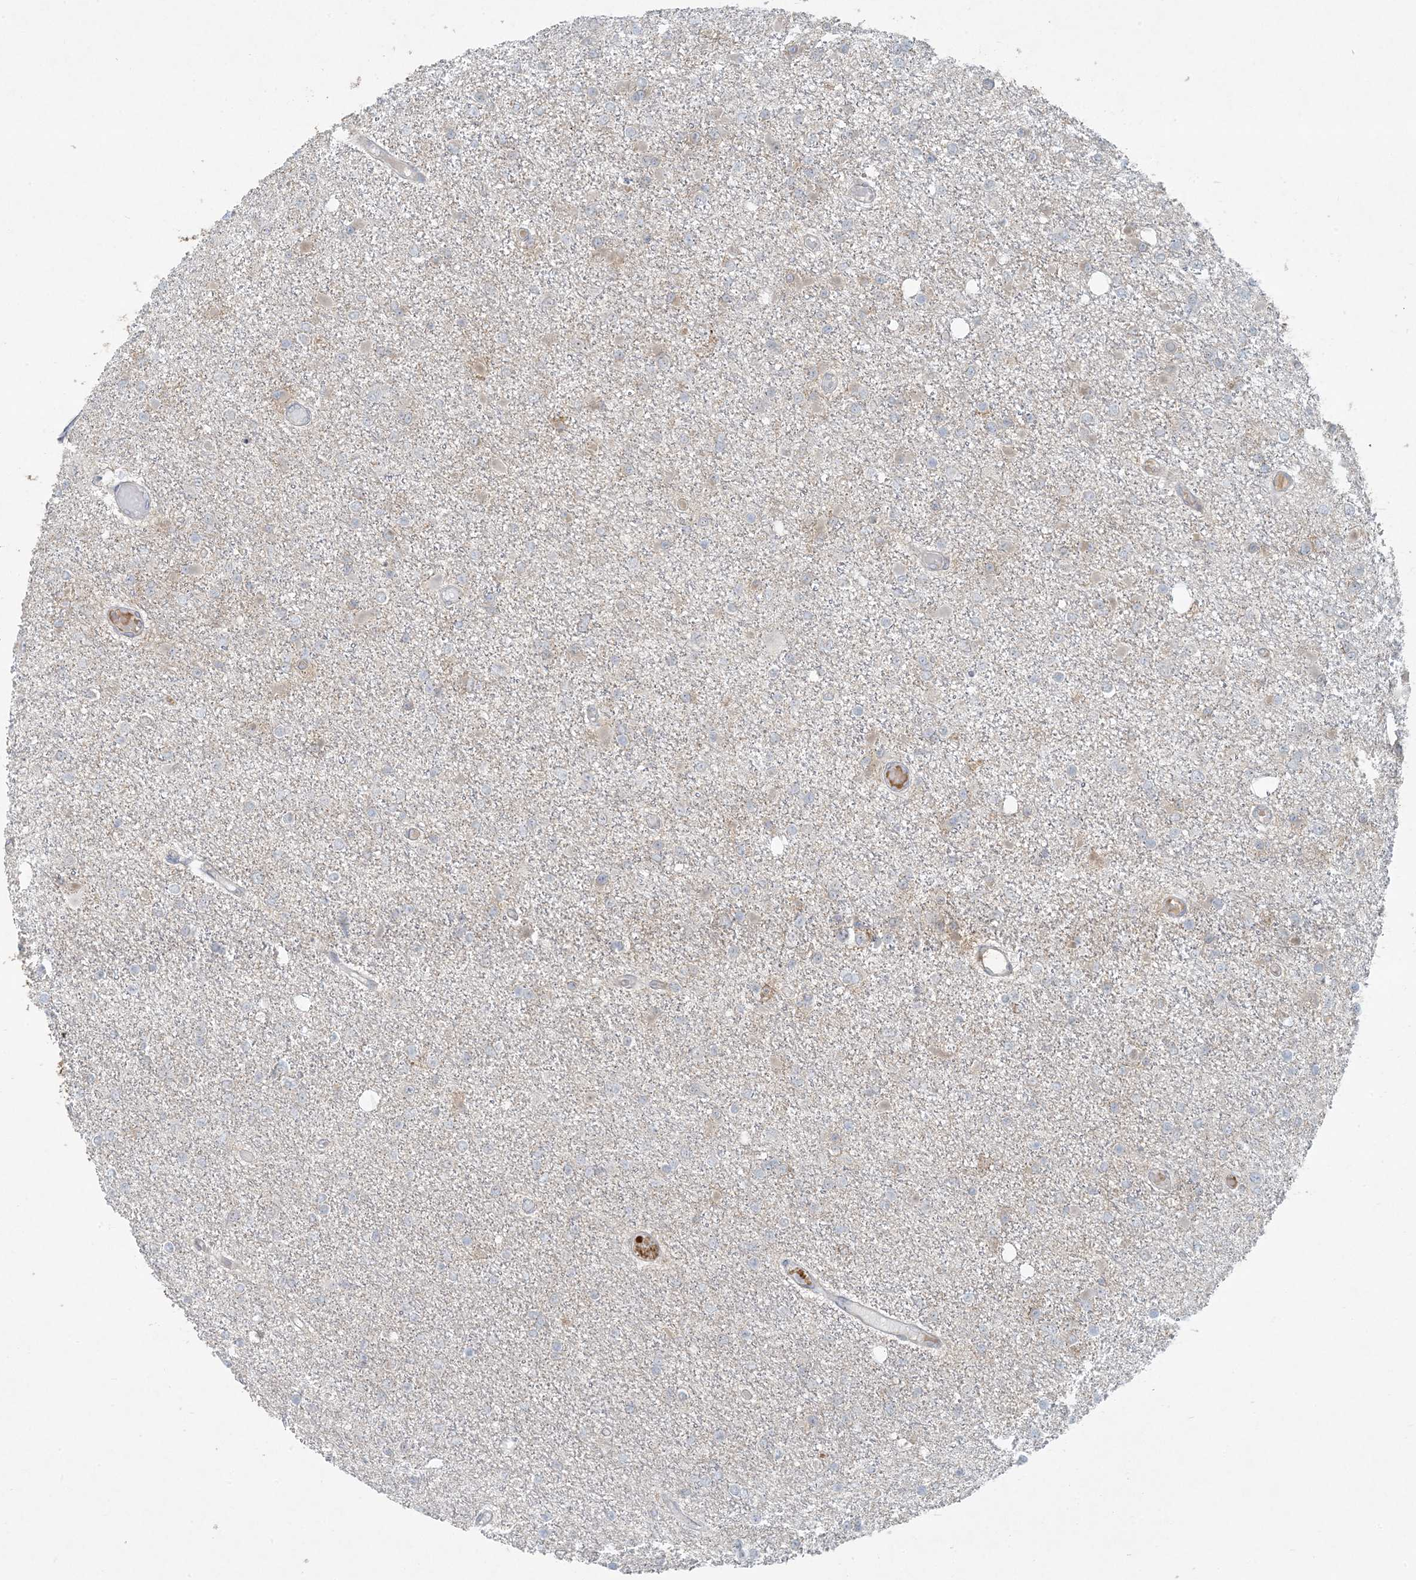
{"staining": {"intensity": "negative", "quantity": "none", "location": "none"}, "tissue": "glioma", "cell_type": "Tumor cells", "image_type": "cancer", "snomed": [{"axis": "morphology", "description": "Glioma, malignant, Low grade"}, {"axis": "topography", "description": "Brain"}], "caption": "Immunohistochemistry (IHC) image of neoplastic tissue: human low-grade glioma (malignant) stained with DAB (3,3'-diaminobenzidine) exhibits no significant protein staining in tumor cells.", "gene": "HACL1", "patient": {"sex": "female", "age": 22}}